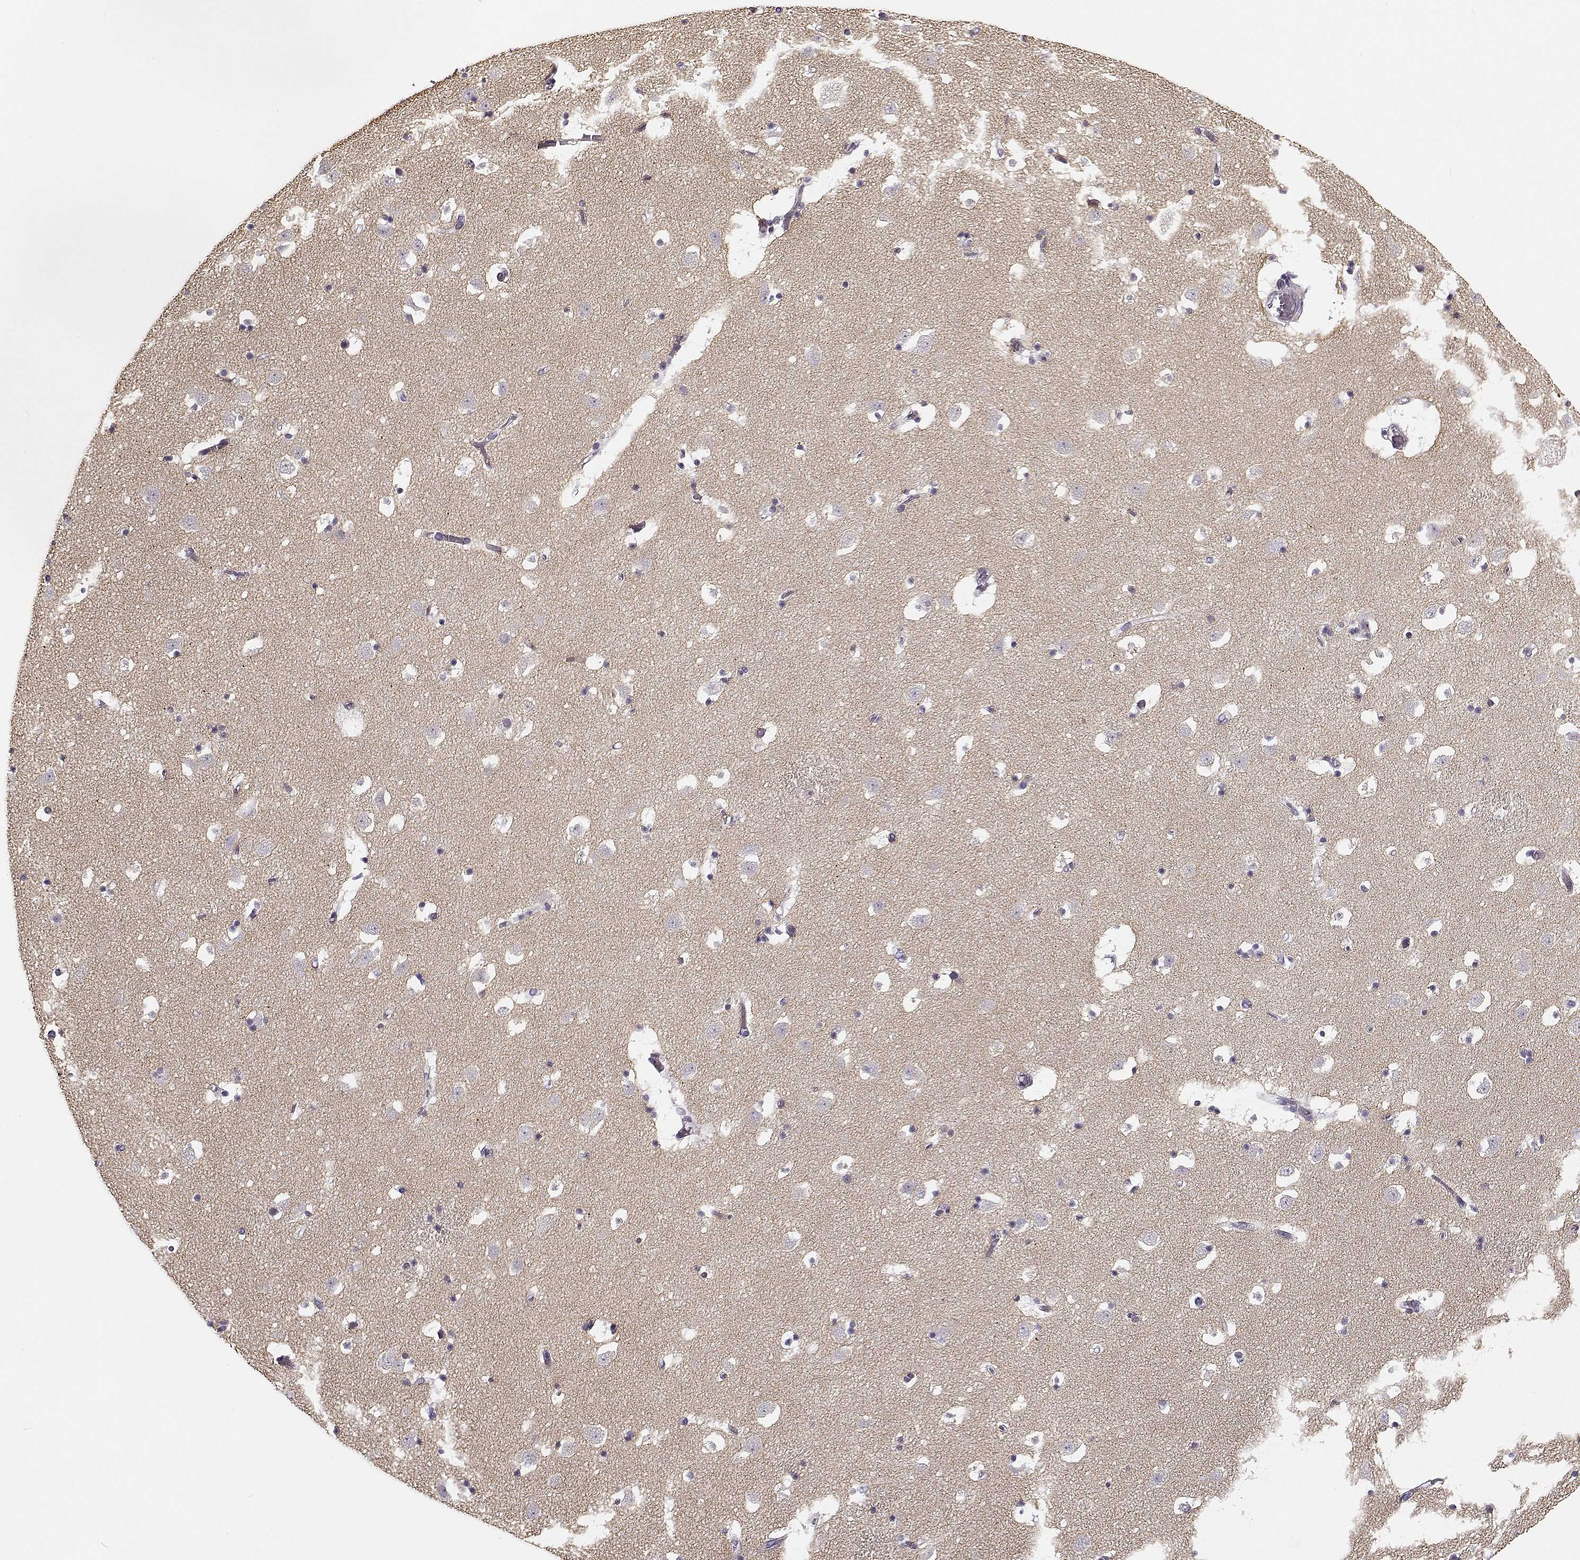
{"staining": {"intensity": "negative", "quantity": "none", "location": "none"}, "tissue": "caudate", "cell_type": "Glial cells", "image_type": "normal", "snomed": [{"axis": "morphology", "description": "Normal tissue, NOS"}, {"axis": "topography", "description": "Lateral ventricle wall"}], "caption": "IHC histopathology image of normal caudate: caudate stained with DAB (3,3'-diaminobenzidine) reveals no significant protein expression in glial cells. (Brightfield microscopy of DAB (3,3'-diaminobenzidine) IHC at high magnification).", "gene": "TMEM145", "patient": {"sex": "female", "age": 42}}